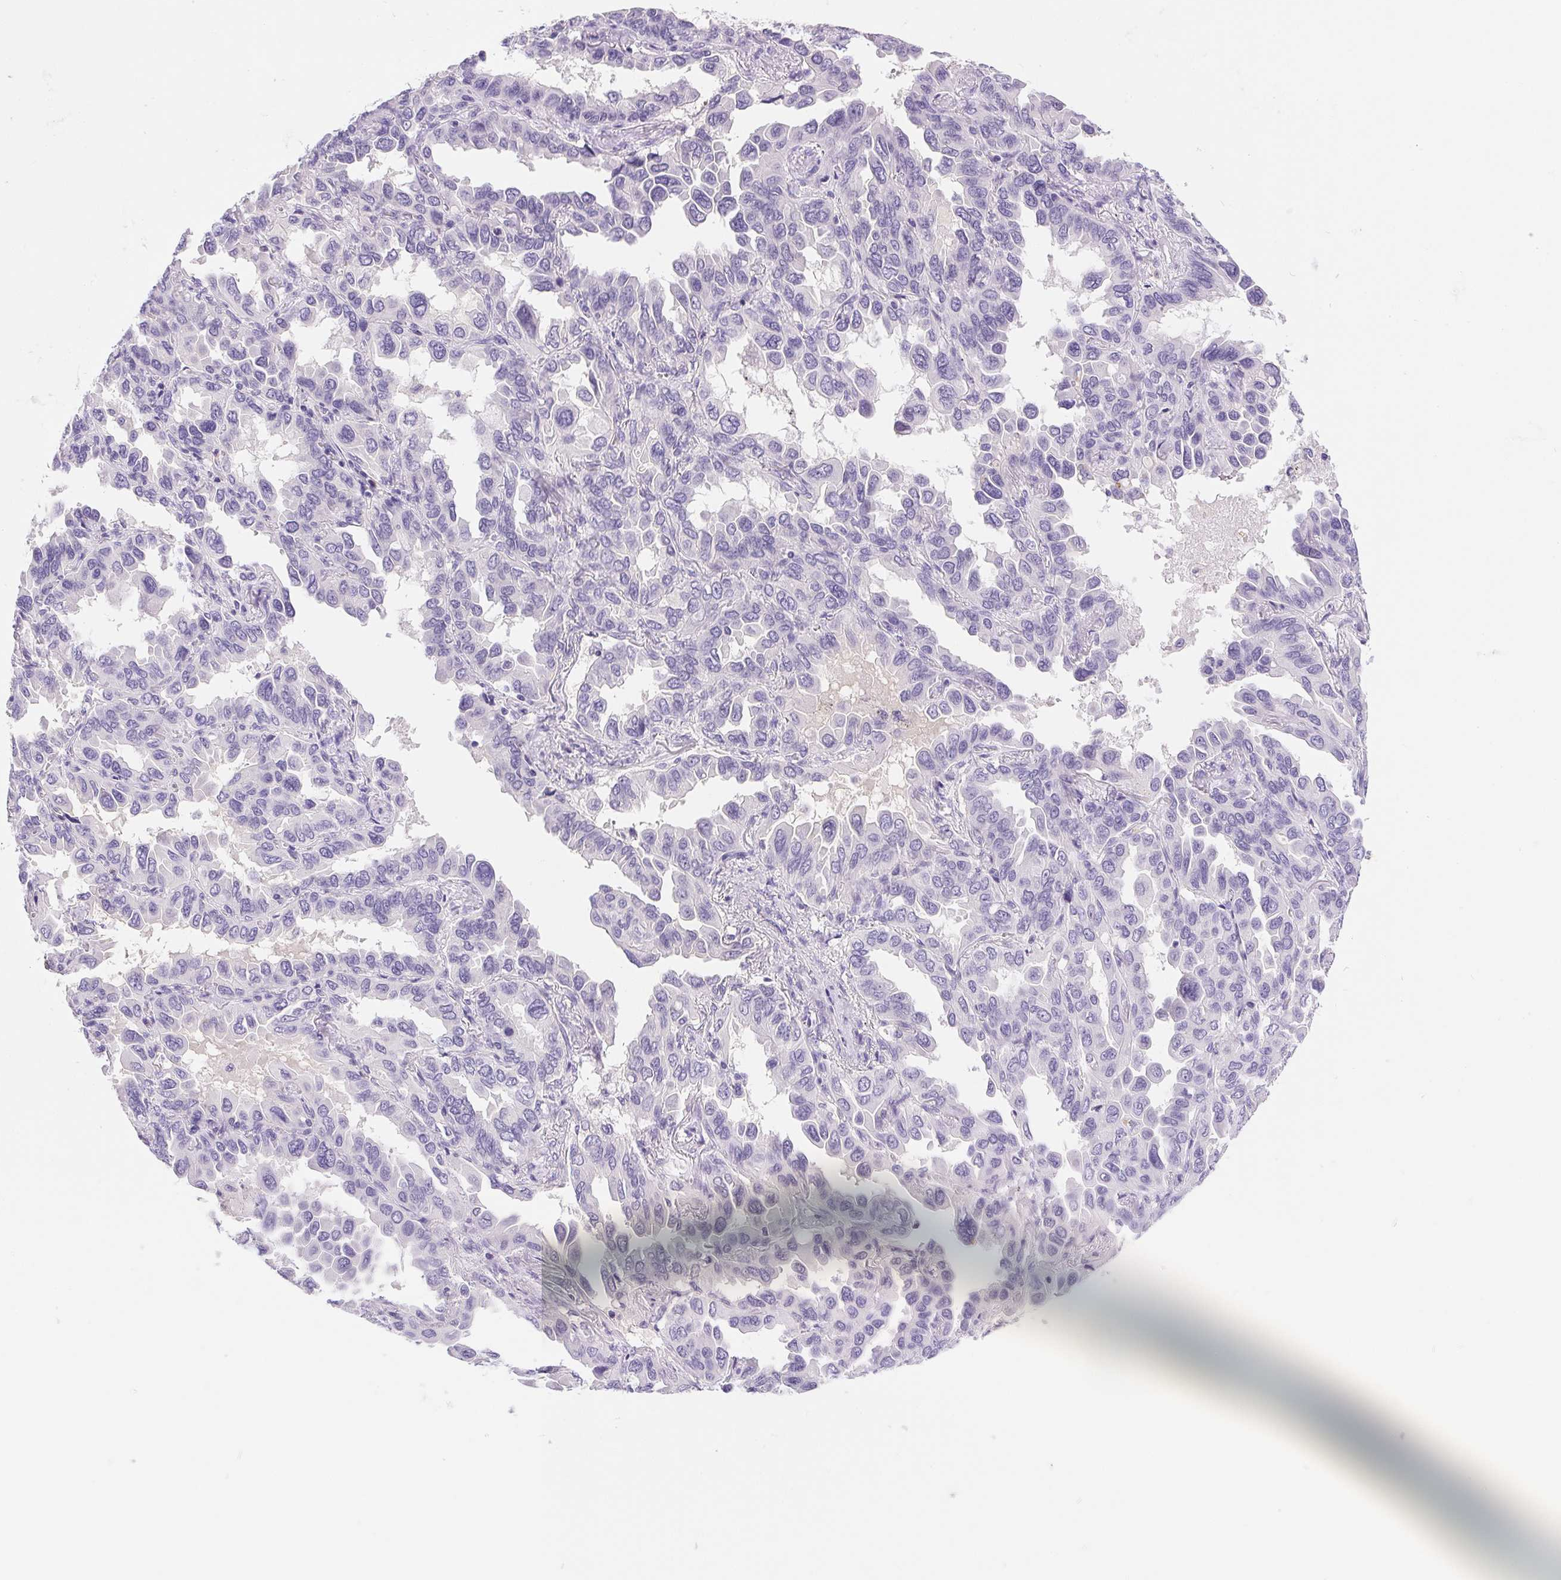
{"staining": {"intensity": "negative", "quantity": "none", "location": "none"}, "tissue": "lung cancer", "cell_type": "Tumor cells", "image_type": "cancer", "snomed": [{"axis": "morphology", "description": "Adenocarcinoma, NOS"}, {"axis": "topography", "description": "Lung"}], "caption": "Protein analysis of lung adenocarcinoma exhibits no significant expression in tumor cells.", "gene": "SSTR4", "patient": {"sex": "male", "age": 64}}